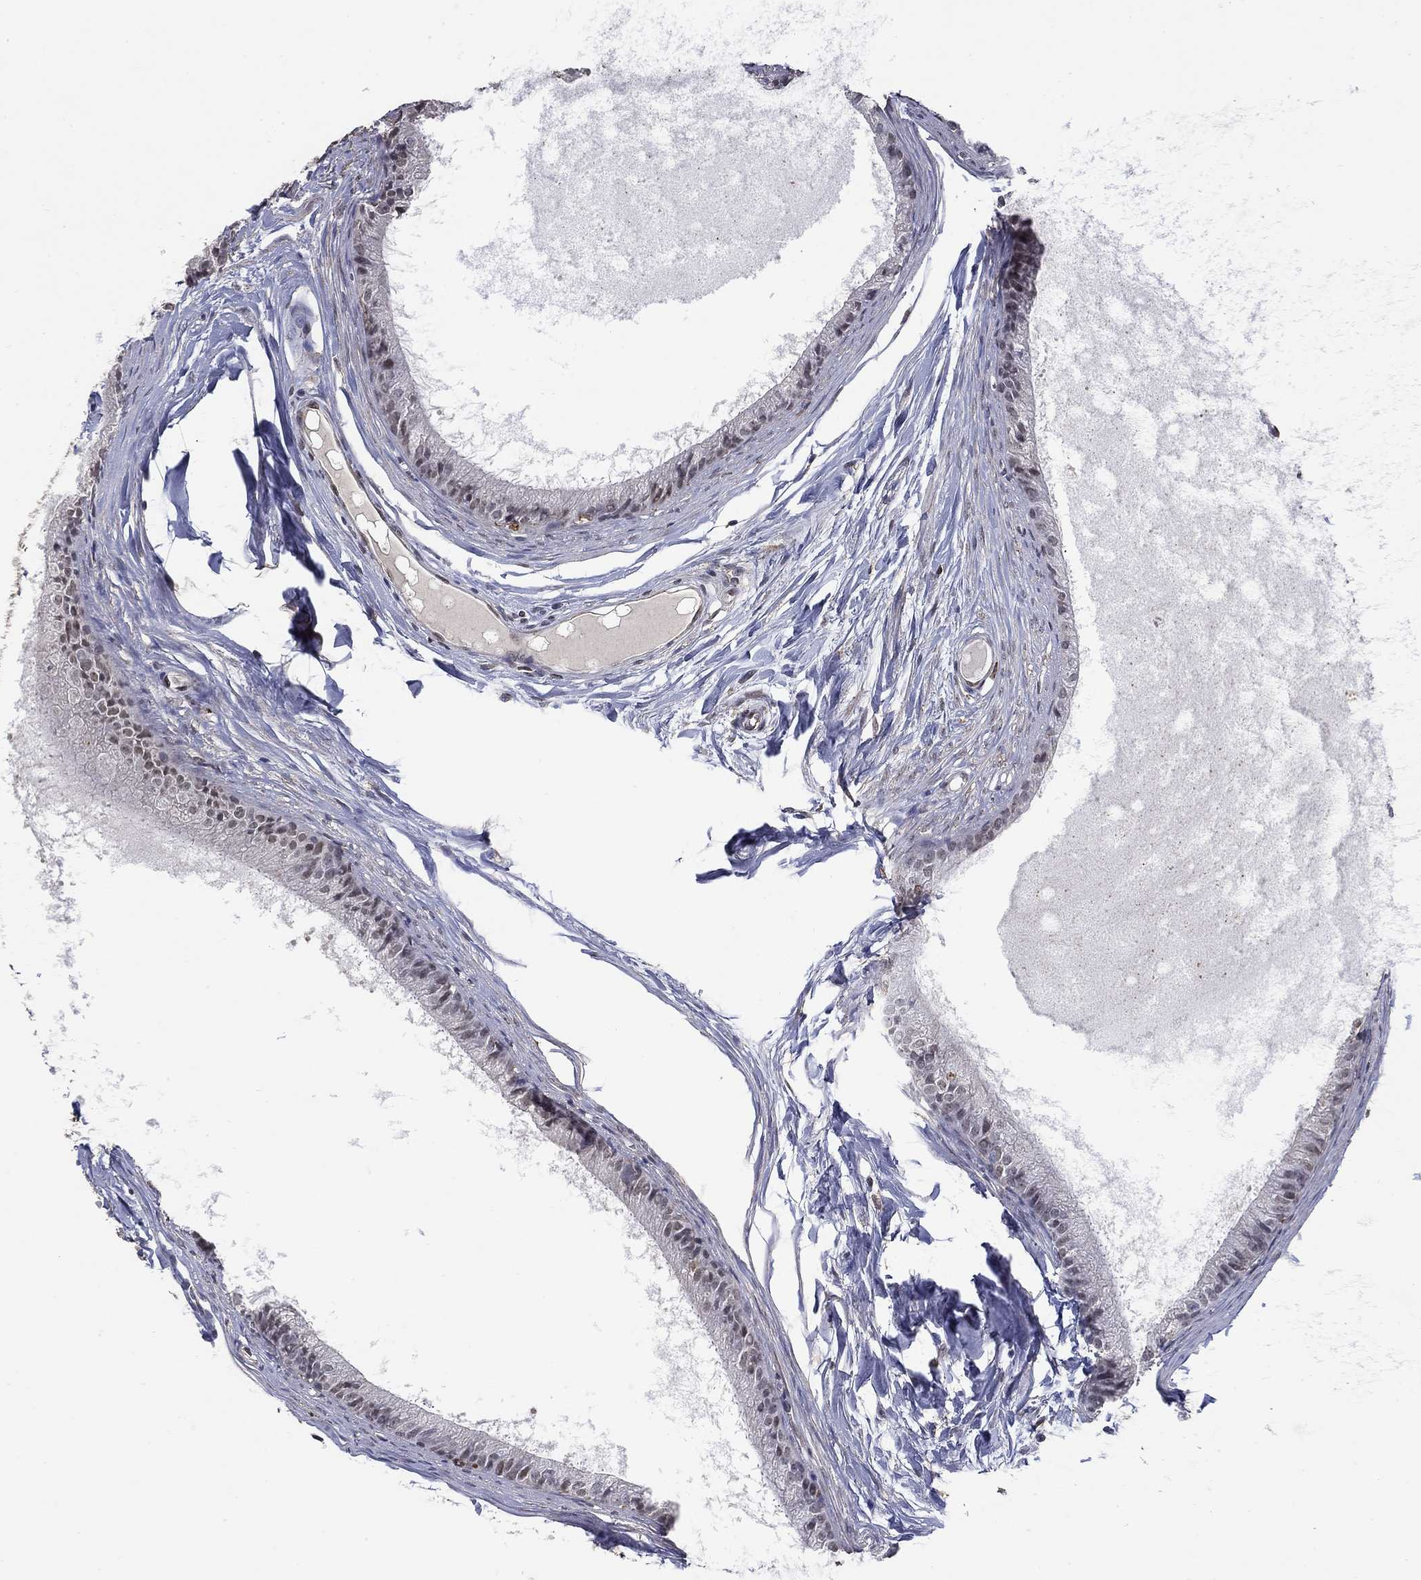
{"staining": {"intensity": "moderate", "quantity": ">75%", "location": "nuclear"}, "tissue": "epididymis", "cell_type": "Glandular cells", "image_type": "normal", "snomed": [{"axis": "morphology", "description": "Normal tissue, NOS"}, {"axis": "topography", "description": "Epididymis"}], "caption": "Moderate nuclear protein positivity is seen in approximately >75% of glandular cells in epididymis. (brown staining indicates protein expression, while blue staining denotes nuclei).", "gene": "GRIA3", "patient": {"sex": "male", "age": 51}}